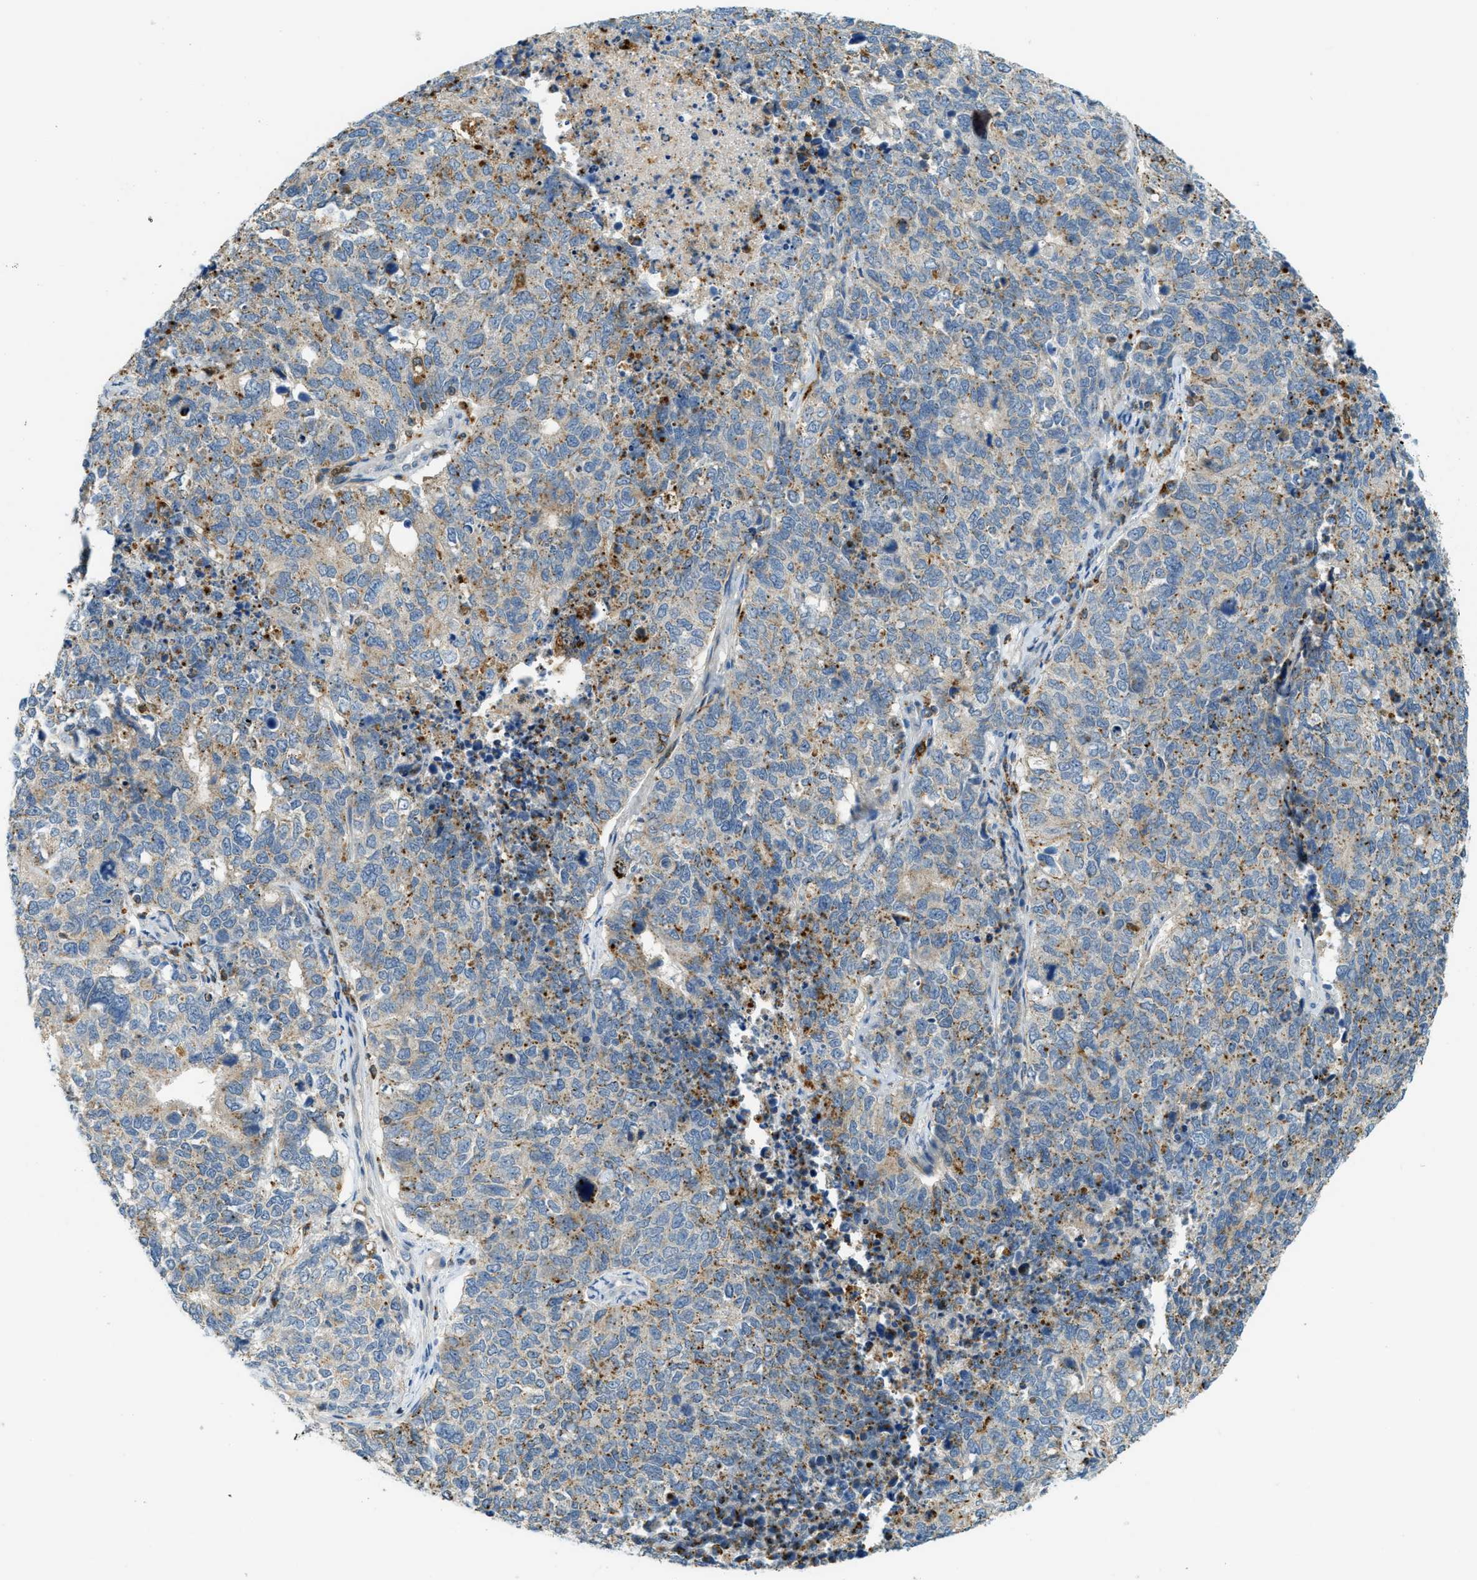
{"staining": {"intensity": "moderate", "quantity": "<25%", "location": "cytoplasmic/membranous"}, "tissue": "cervical cancer", "cell_type": "Tumor cells", "image_type": "cancer", "snomed": [{"axis": "morphology", "description": "Squamous cell carcinoma, NOS"}, {"axis": "topography", "description": "Cervix"}], "caption": "Tumor cells show moderate cytoplasmic/membranous staining in approximately <25% of cells in cervical cancer.", "gene": "PLBD2", "patient": {"sex": "female", "age": 63}}